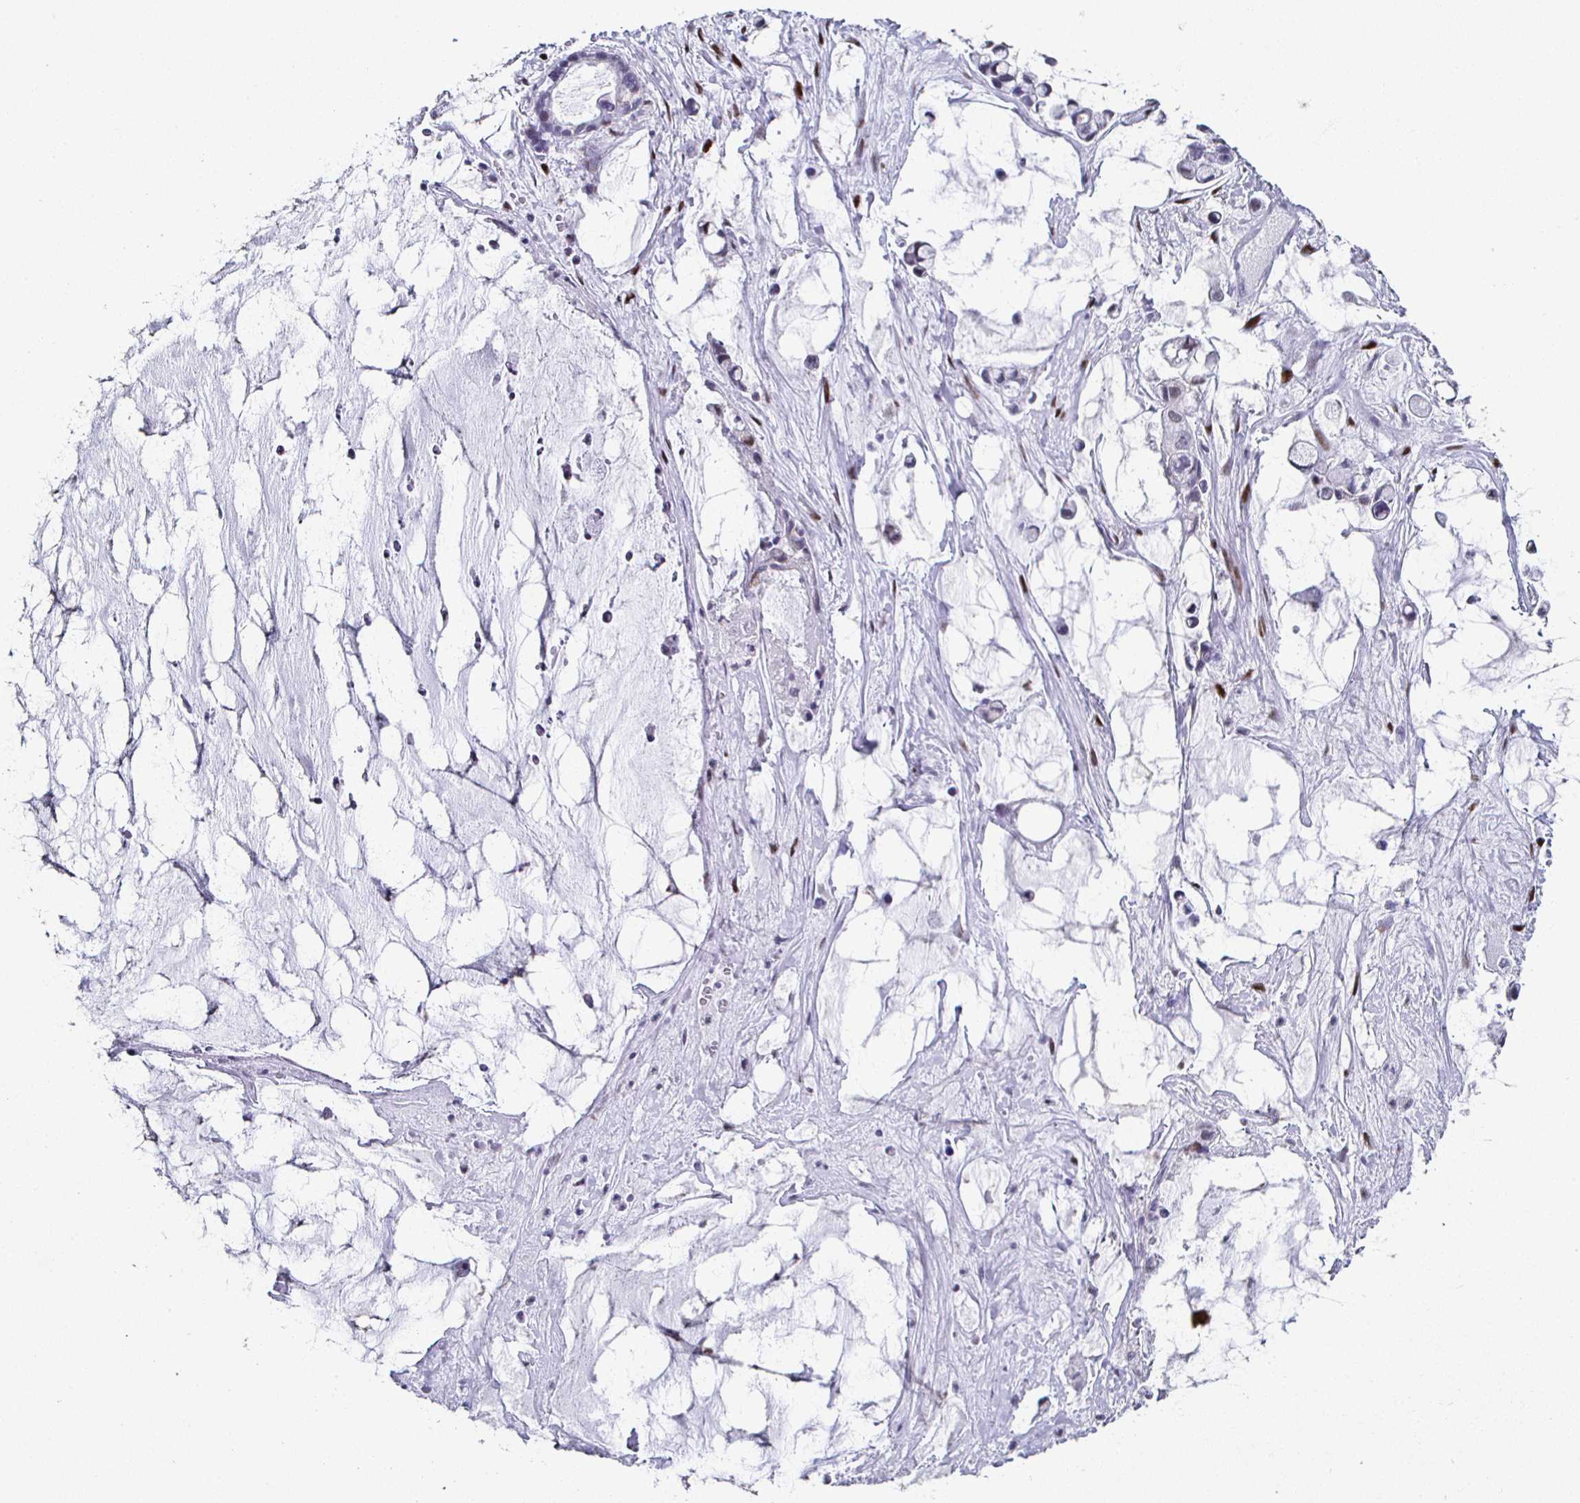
{"staining": {"intensity": "negative", "quantity": "none", "location": "none"}, "tissue": "ovarian cancer", "cell_type": "Tumor cells", "image_type": "cancer", "snomed": [{"axis": "morphology", "description": "Cystadenocarcinoma, mucinous, NOS"}, {"axis": "topography", "description": "Ovary"}], "caption": "Ovarian cancer was stained to show a protein in brown. There is no significant positivity in tumor cells.", "gene": "RUNX2", "patient": {"sex": "female", "age": 63}}